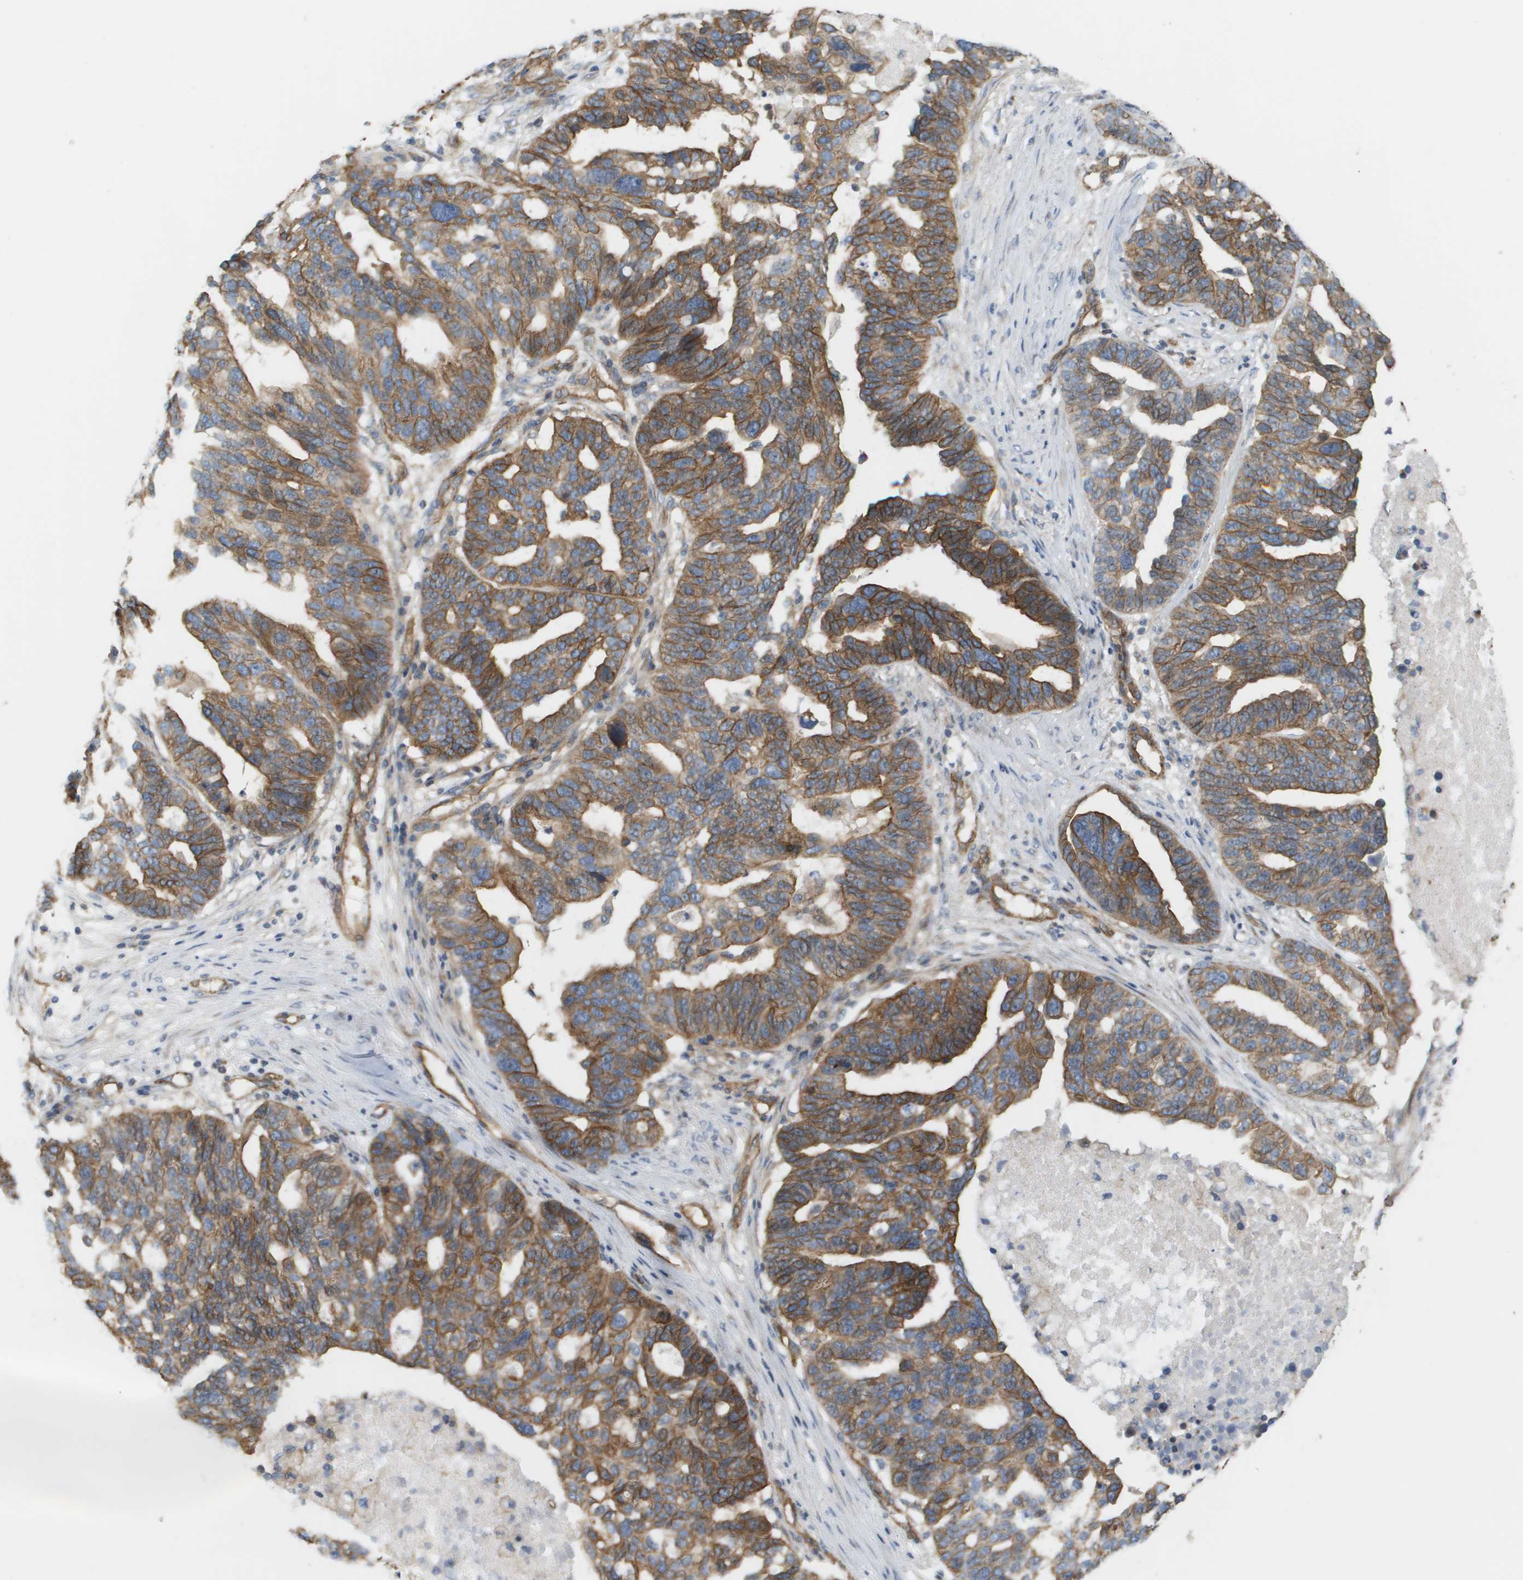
{"staining": {"intensity": "moderate", "quantity": ">75%", "location": "cytoplasmic/membranous"}, "tissue": "ovarian cancer", "cell_type": "Tumor cells", "image_type": "cancer", "snomed": [{"axis": "morphology", "description": "Cystadenocarcinoma, serous, NOS"}, {"axis": "topography", "description": "Ovary"}], "caption": "Immunohistochemical staining of ovarian cancer (serous cystadenocarcinoma) shows medium levels of moderate cytoplasmic/membranous protein positivity in about >75% of tumor cells.", "gene": "SGMS2", "patient": {"sex": "female", "age": 59}}